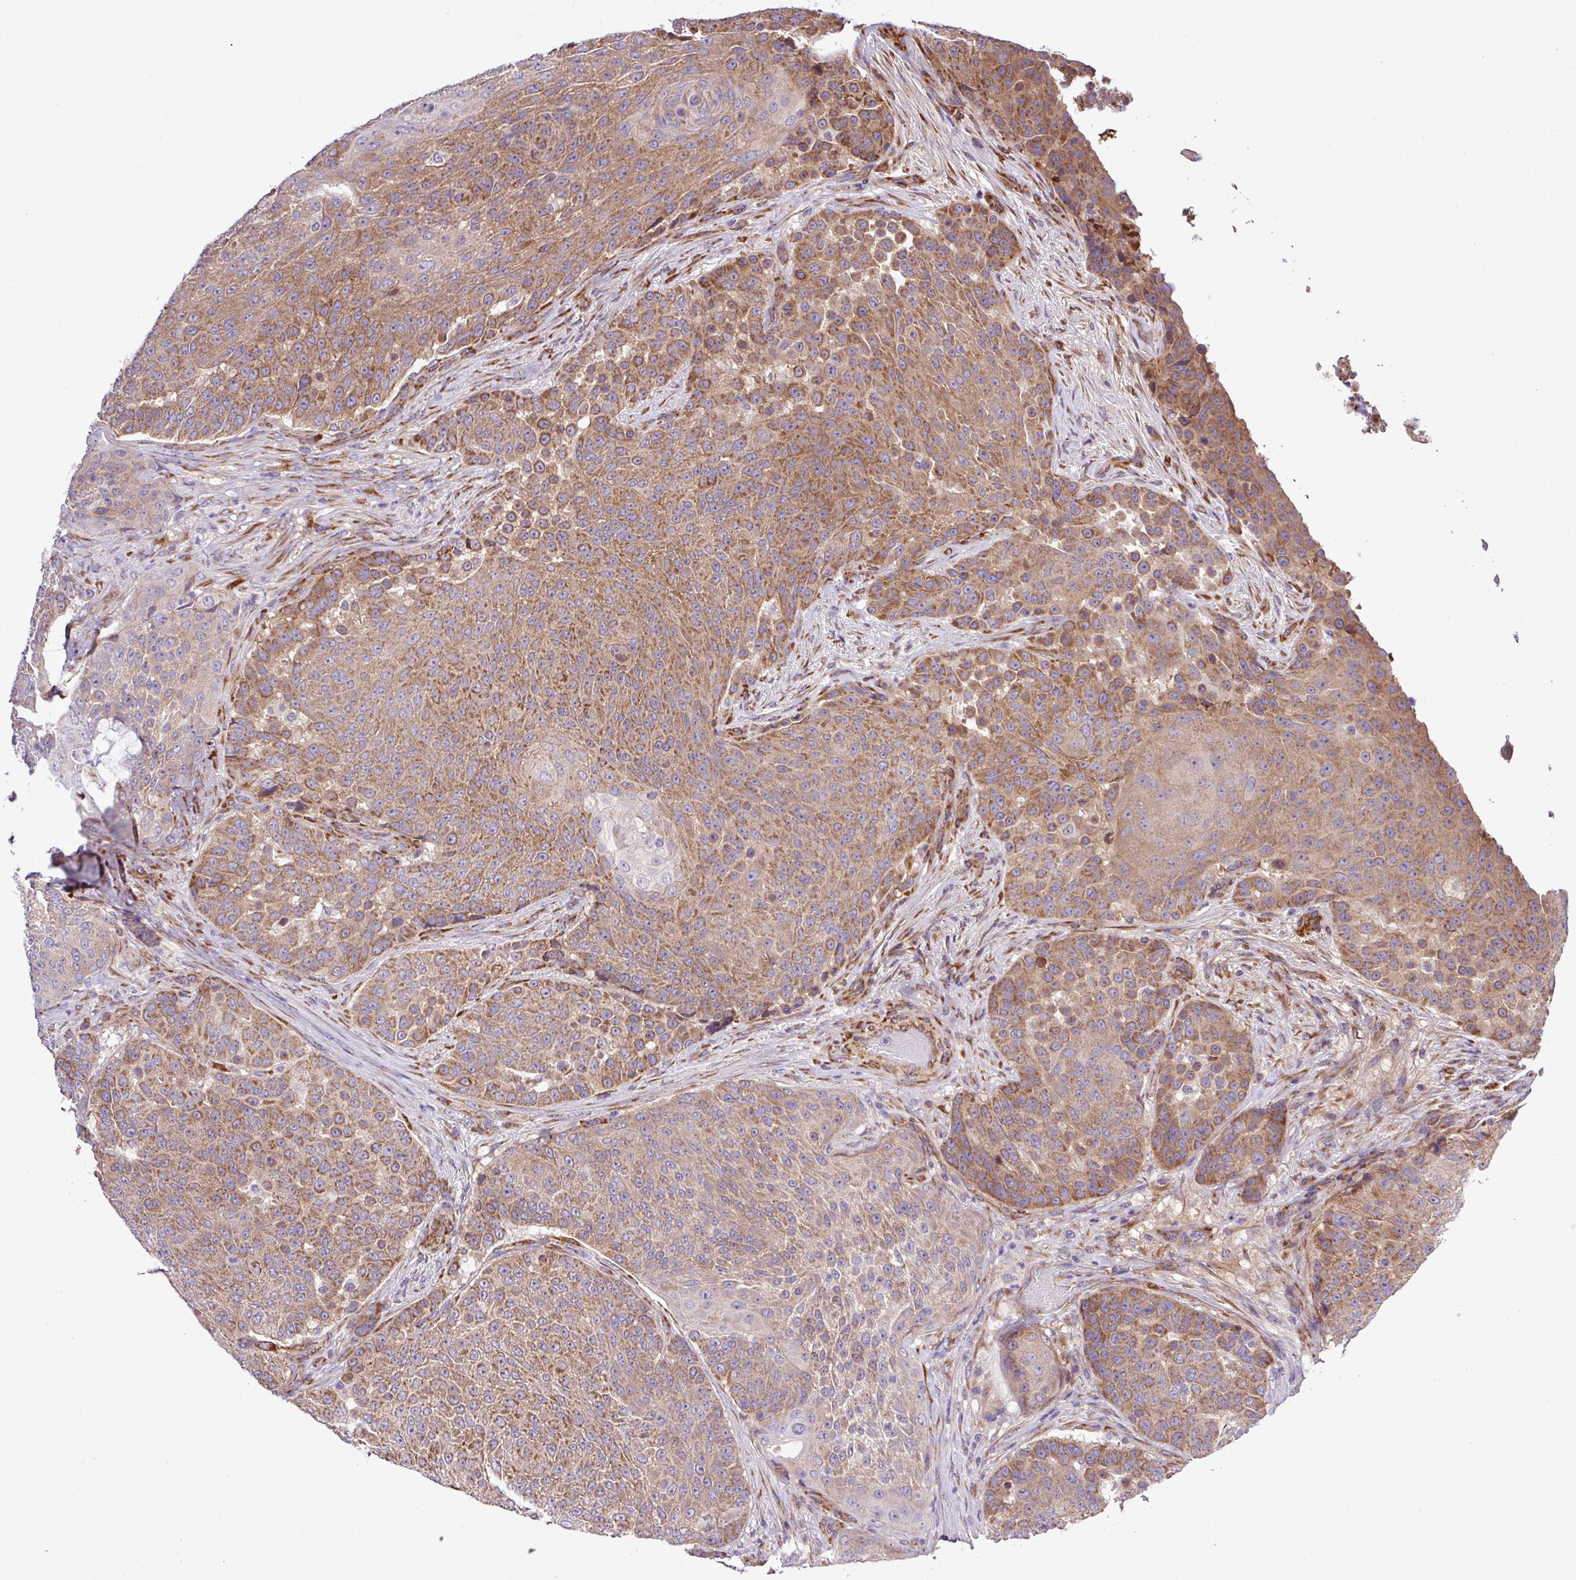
{"staining": {"intensity": "moderate", "quantity": ">75%", "location": "cytoplasmic/membranous"}, "tissue": "urothelial cancer", "cell_type": "Tumor cells", "image_type": "cancer", "snomed": [{"axis": "morphology", "description": "Urothelial carcinoma, High grade"}, {"axis": "topography", "description": "Urinary bladder"}], "caption": "Urothelial carcinoma (high-grade) was stained to show a protein in brown. There is medium levels of moderate cytoplasmic/membranous expression in about >75% of tumor cells.", "gene": "CWH43", "patient": {"sex": "female", "age": 63}}